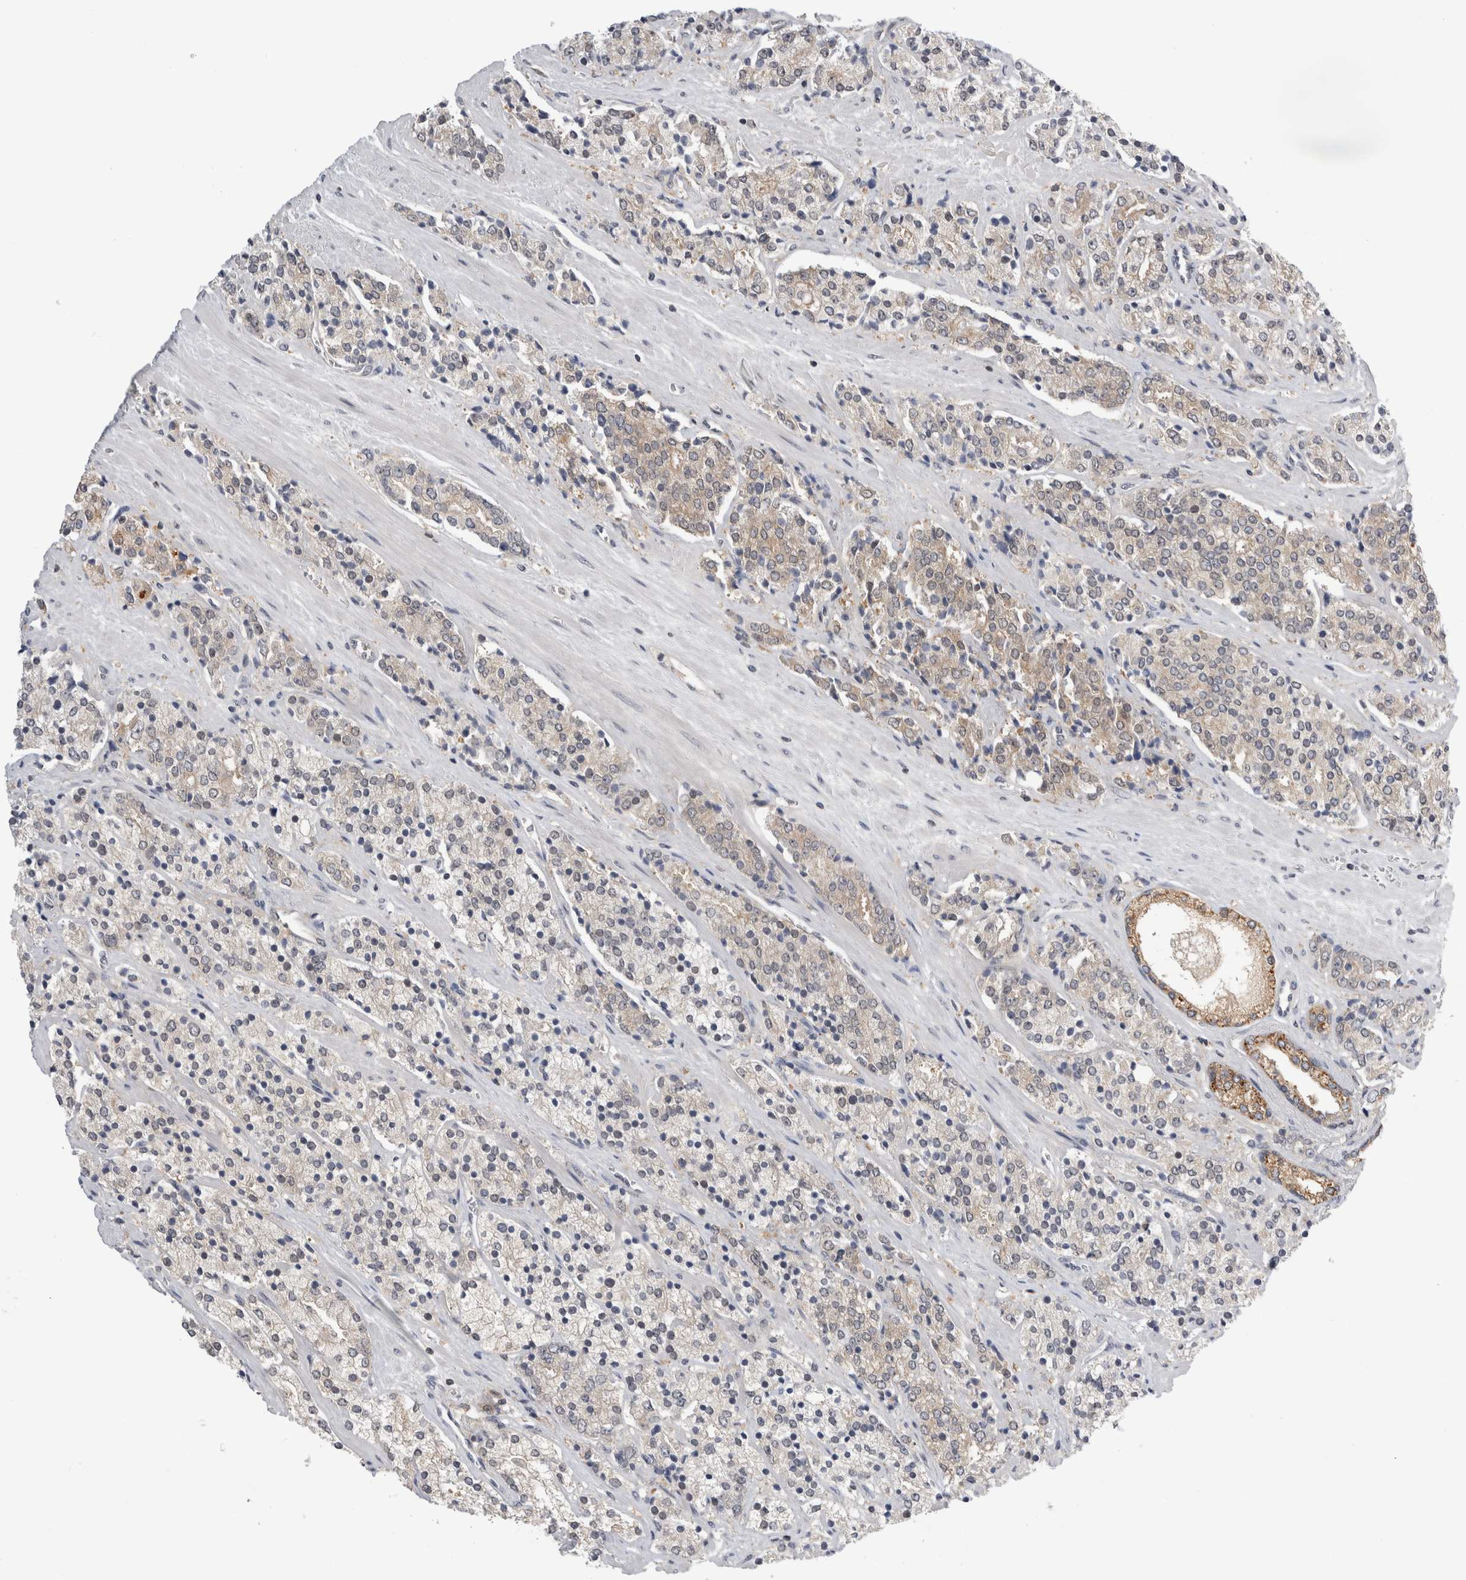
{"staining": {"intensity": "weak", "quantity": ">75%", "location": "cytoplasmic/membranous"}, "tissue": "prostate cancer", "cell_type": "Tumor cells", "image_type": "cancer", "snomed": [{"axis": "morphology", "description": "Adenocarcinoma, High grade"}, {"axis": "topography", "description": "Prostate"}], "caption": "Adenocarcinoma (high-grade) (prostate) stained for a protein (brown) shows weak cytoplasmic/membranous positive expression in about >75% of tumor cells.", "gene": "PSMB2", "patient": {"sex": "male", "age": 71}}